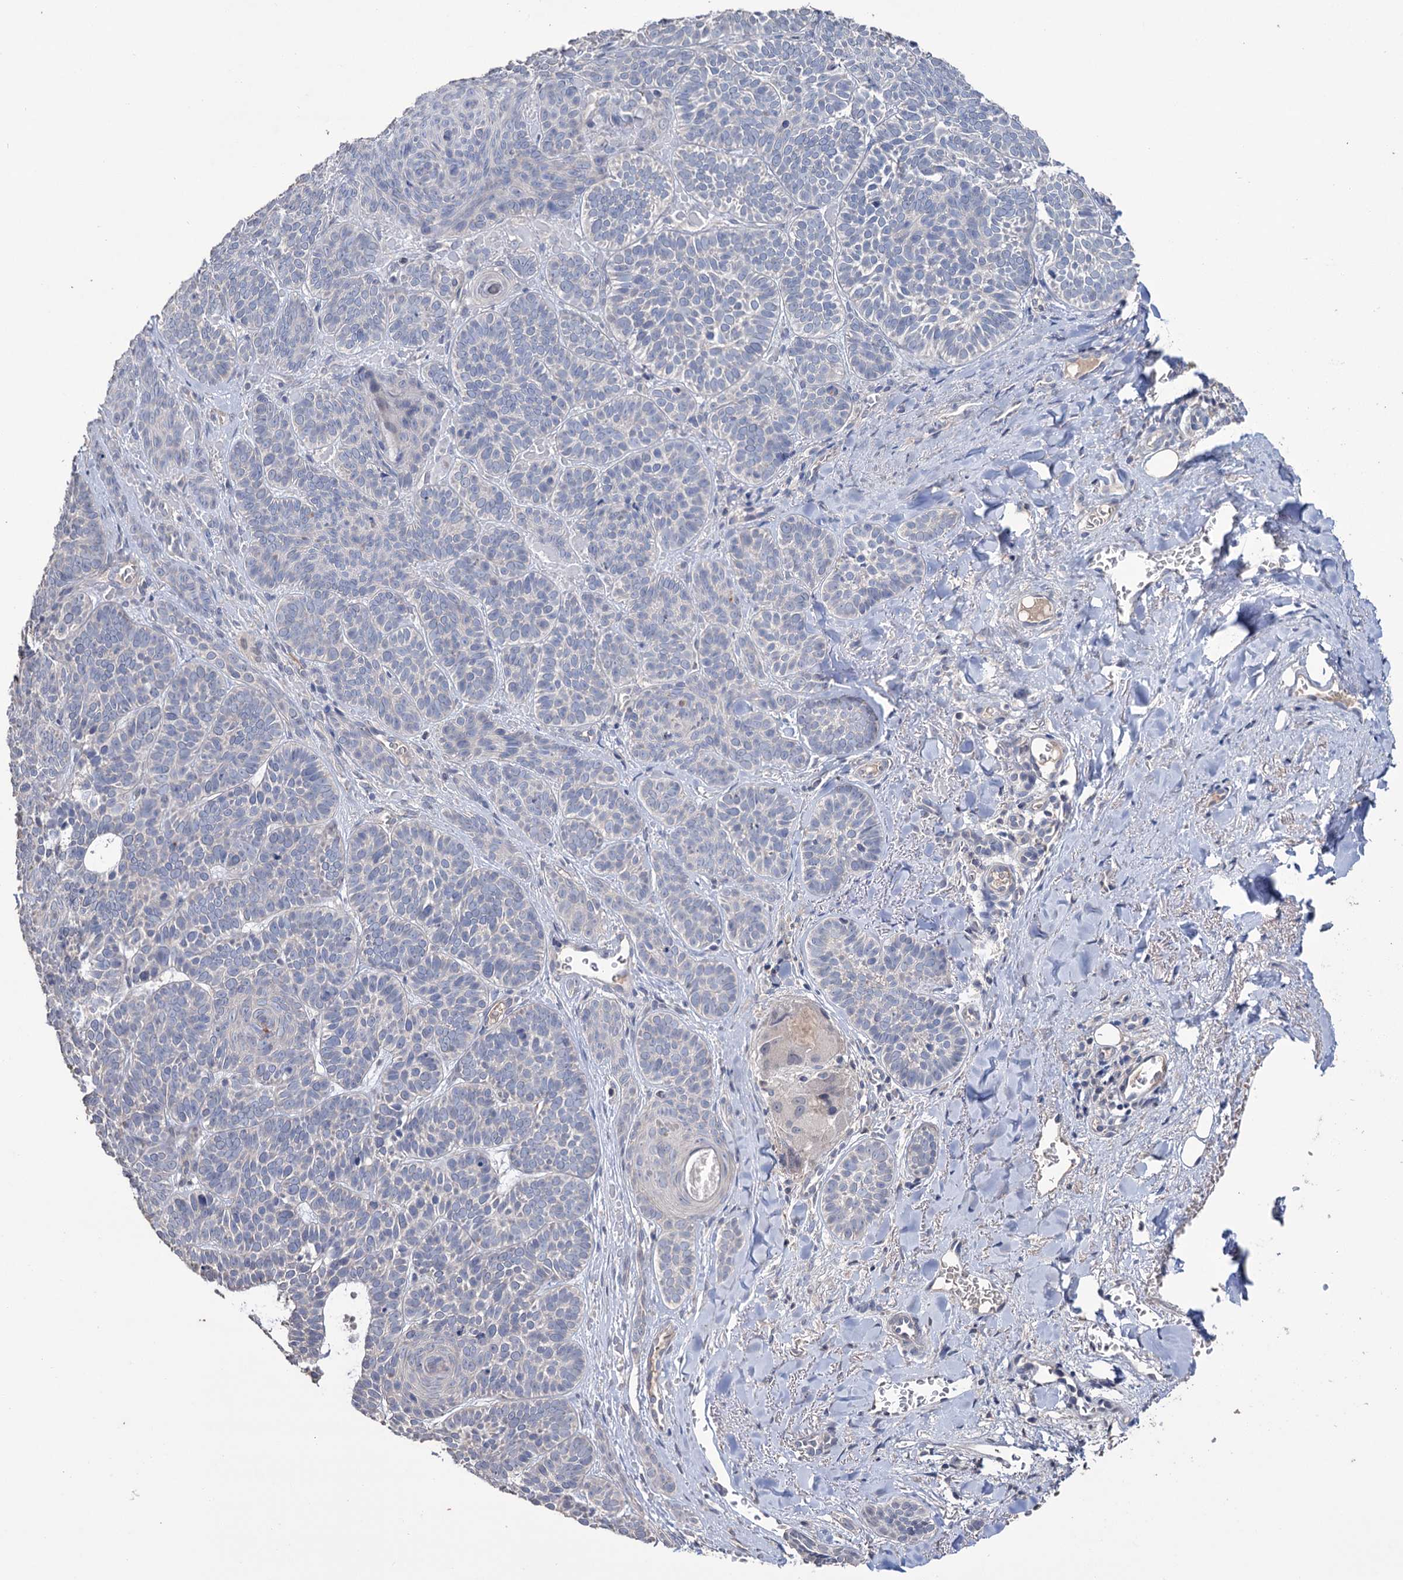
{"staining": {"intensity": "negative", "quantity": "none", "location": "none"}, "tissue": "skin cancer", "cell_type": "Tumor cells", "image_type": "cancer", "snomed": [{"axis": "morphology", "description": "Basal cell carcinoma"}, {"axis": "topography", "description": "Skin"}], "caption": "Tumor cells show no significant staining in skin cancer (basal cell carcinoma).", "gene": "EPB41L5", "patient": {"sex": "male", "age": 85}}